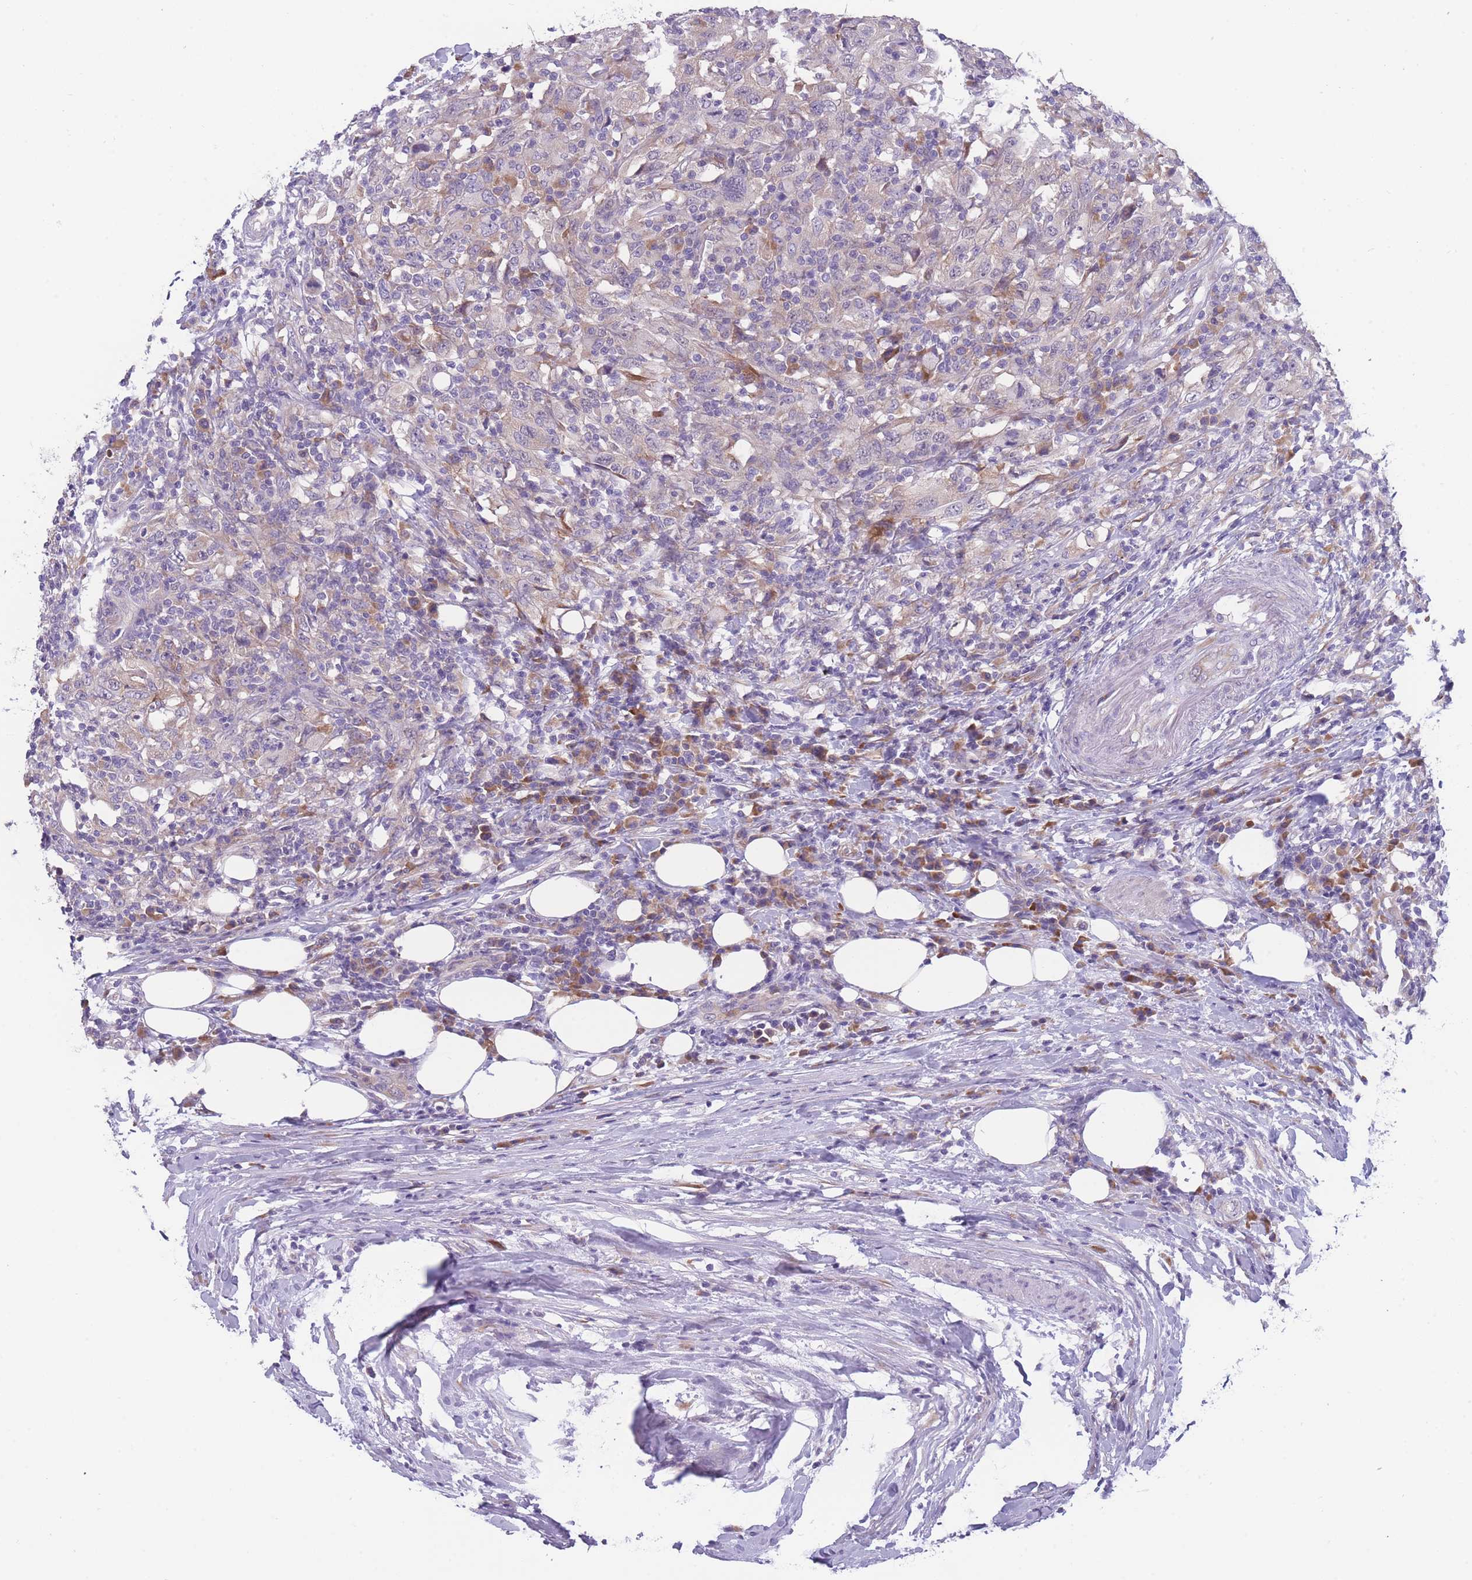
{"staining": {"intensity": "weak", "quantity": "25%-75%", "location": "cytoplasmic/membranous"}, "tissue": "urothelial cancer", "cell_type": "Tumor cells", "image_type": "cancer", "snomed": [{"axis": "morphology", "description": "Urothelial carcinoma, High grade"}, {"axis": "topography", "description": "Urinary bladder"}], "caption": "About 25%-75% of tumor cells in urothelial cancer show weak cytoplasmic/membranous protein expression as visualized by brown immunohistochemical staining.", "gene": "NDUFAF6", "patient": {"sex": "male", "age": 61}}